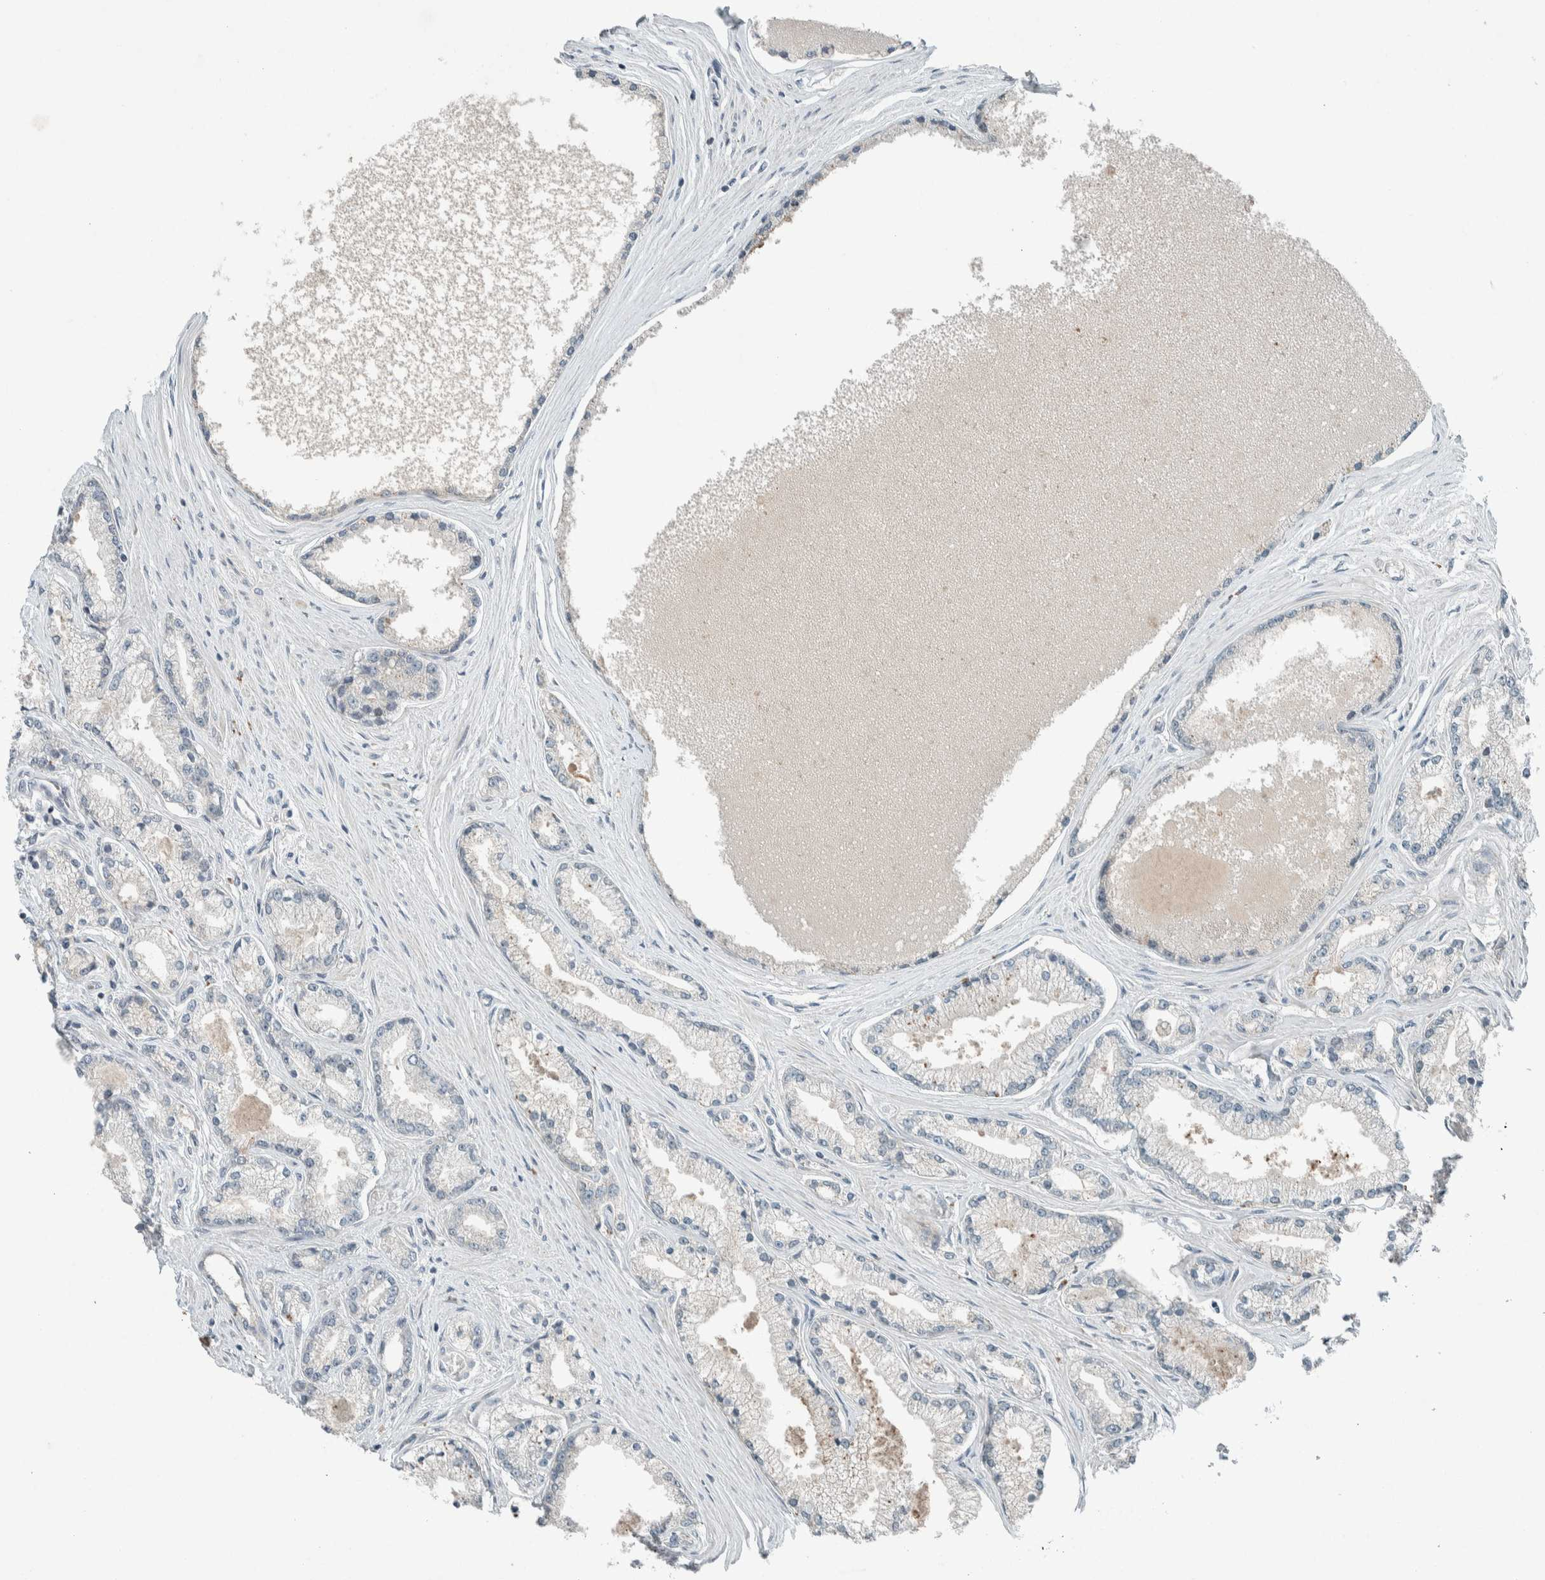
{"staining": {"intensity": "negative", "quantity": "none", "location": "none"}, "tissue": "prostate cancer", "cell_type": "Tumor cells", "image_type": "cancer", "snomed": [{"axis": "morphology", "description": "Adenocarcinoma, High grade"}, {"axis": "topography", "description": "Prostate"}], "caption": "DAB (3,3'-diaminobenzidine) immunohistochemical staining of prostate high-grade adenocarcinoma demonstrates no significant positivity in tumor cells.", "gene": "CERCAM", "patient": {"sex": "male", "age": 71}}